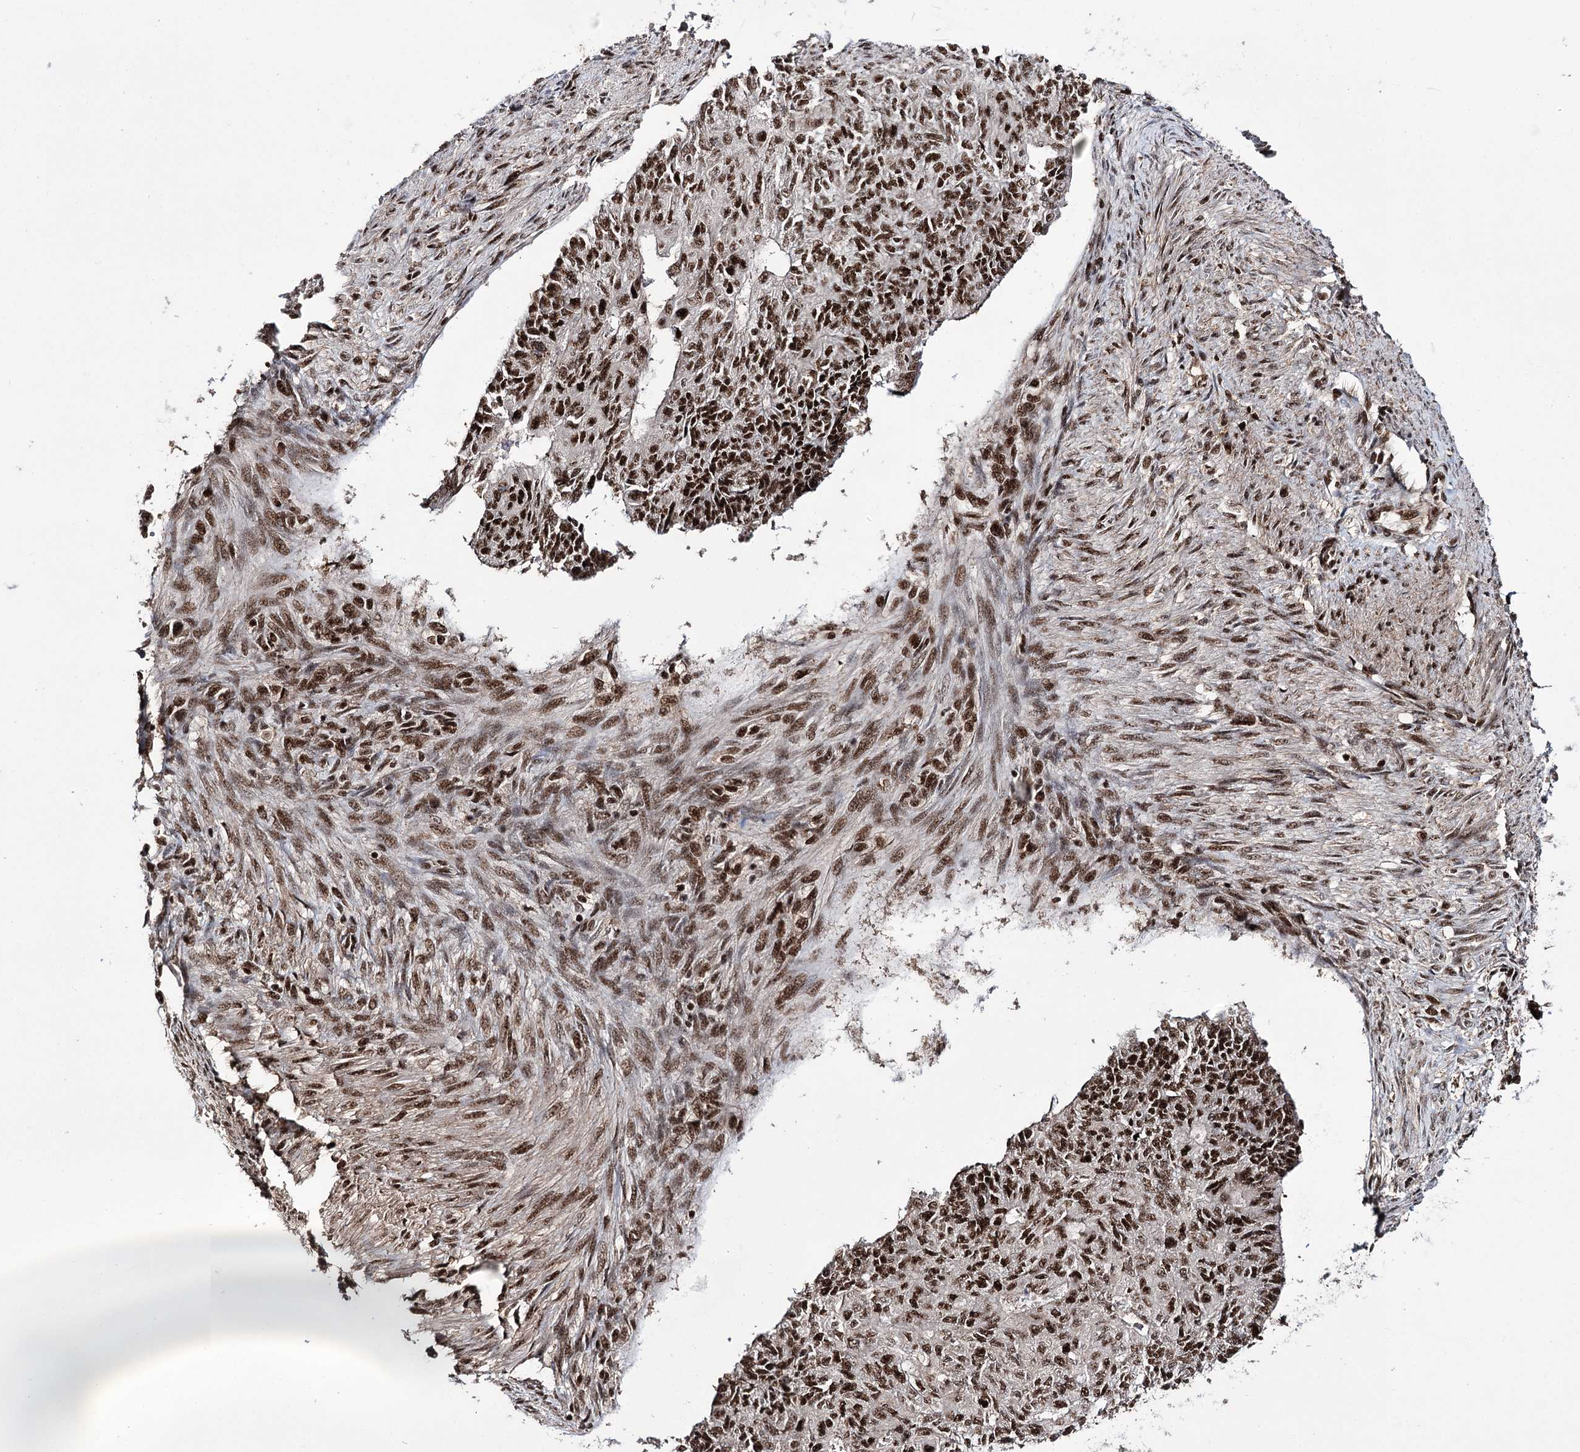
{"staining": {"intensity": "strong", "quantity": ">75%", "location": "nuclear"}, "tissue": "endometrial cancer", "cell_type": "Tumor cells", "image_type": "cancer", "snomed": [{"axis": "morphology", "description": "Adenocarcinoma, NOS"}, {"axis": "topography", "description": "Endometrium"}], "caption": "Immunohistochemical staining of endometrial adenocarcinoma exhibits strong nuclear protein positivity in approximately >75% of tumor cells.", "gene": "PRPF40A", "patient": {"sex": "female", "age": 32}}